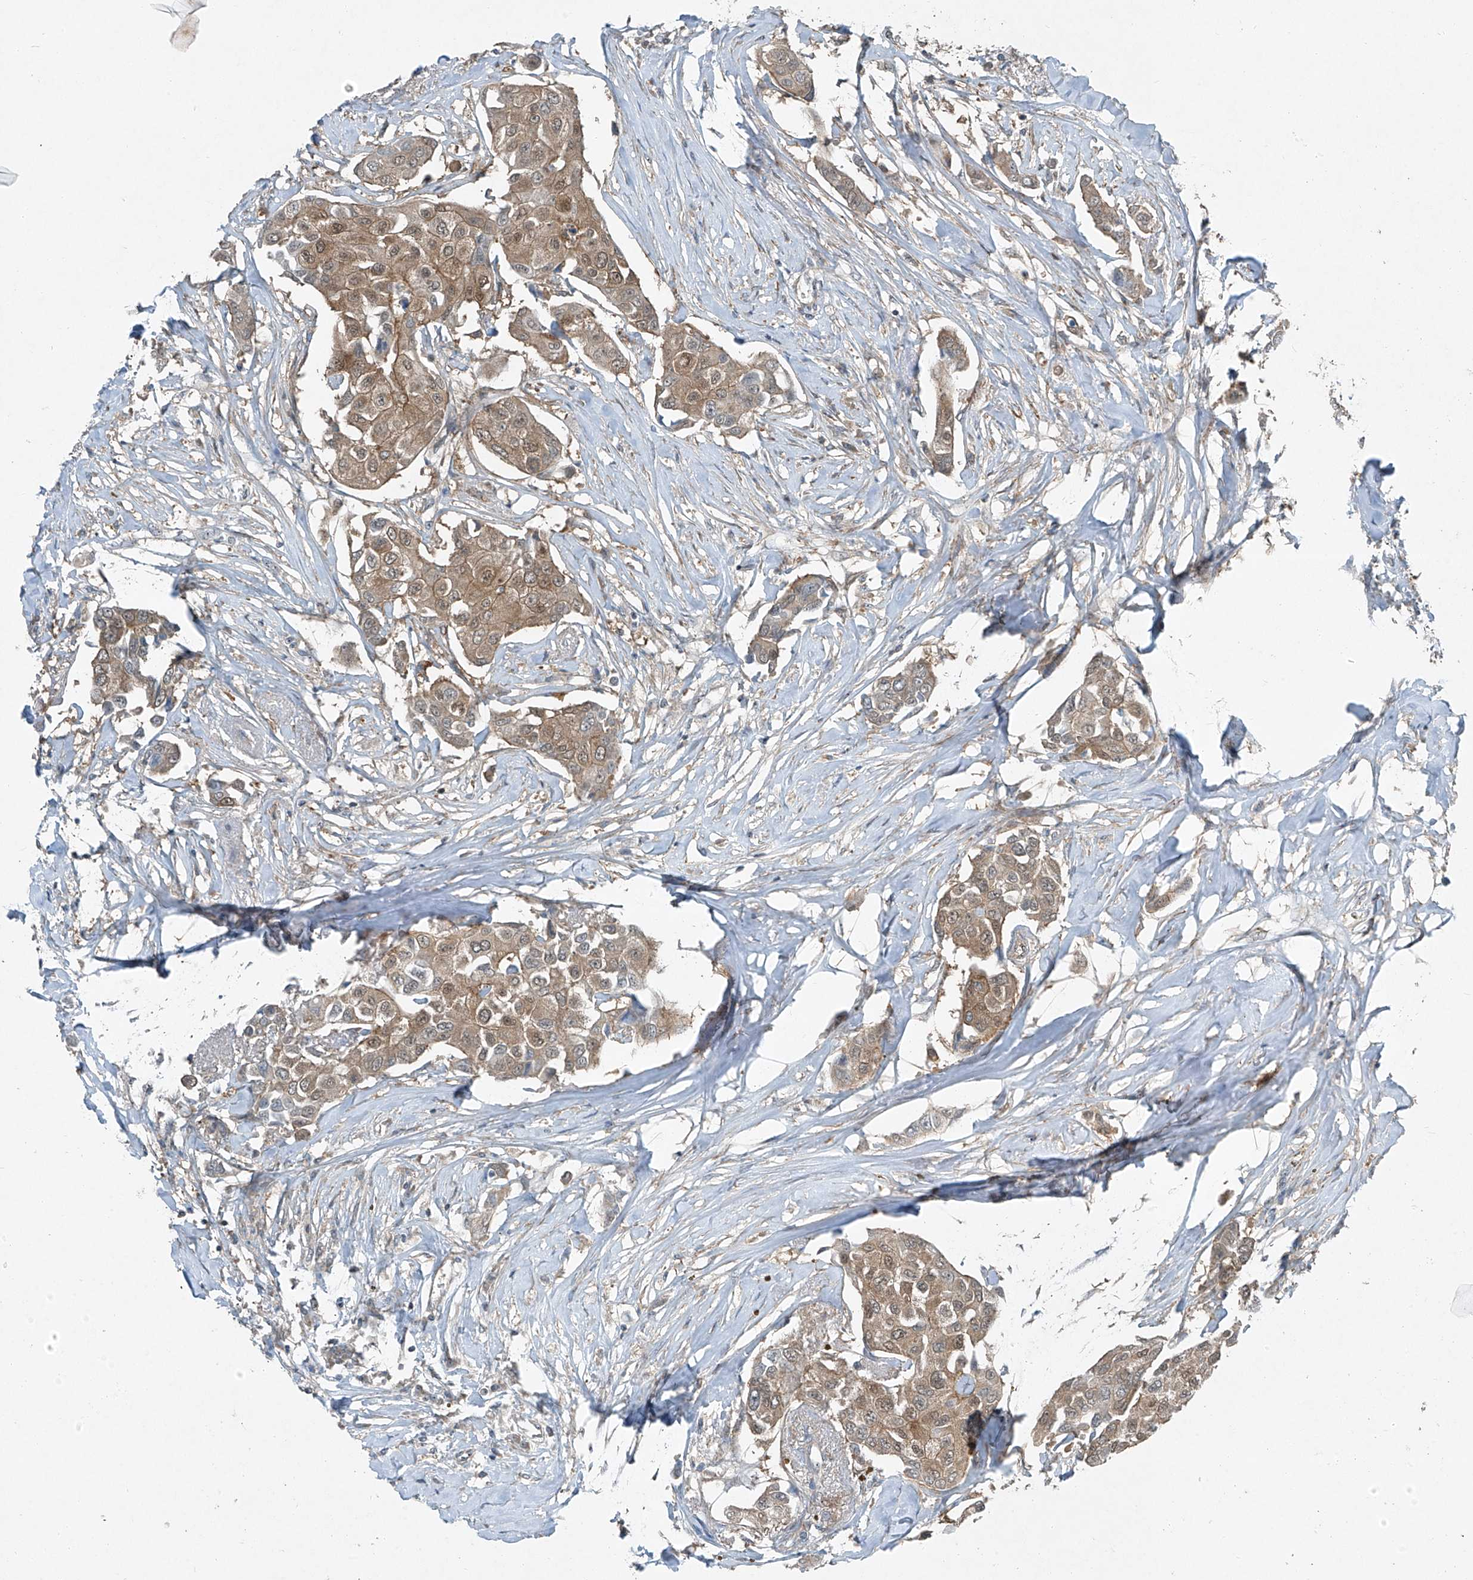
{"staining": {"intensity": "moderate", "quantity": ">75%", "location": "cytoplasmic/membranous,nuclear"}, "tissue": "breast cancer", "cell_type": "Tumor cells", "image_type": "cancer", "snomed": [{"axis": "morphology", "description": "Duct carcinoma"}, {"axis": "topography", "description": "Breast"}], "caption": "High-magnification brightfield microscopy of breast cancer (infiltrating ductal carcinoma) stained with DAB (brown) and counterstained with hematoxylin (blue). tumor cells exhibit moderate cytoplasmic/membranous and nuclear expression is present in about>75% of cells. (DAB IHC with brightfield microscopy, high magnification).", "gene": "PPCS", "patient": {"sex": "female", "age": 80}}